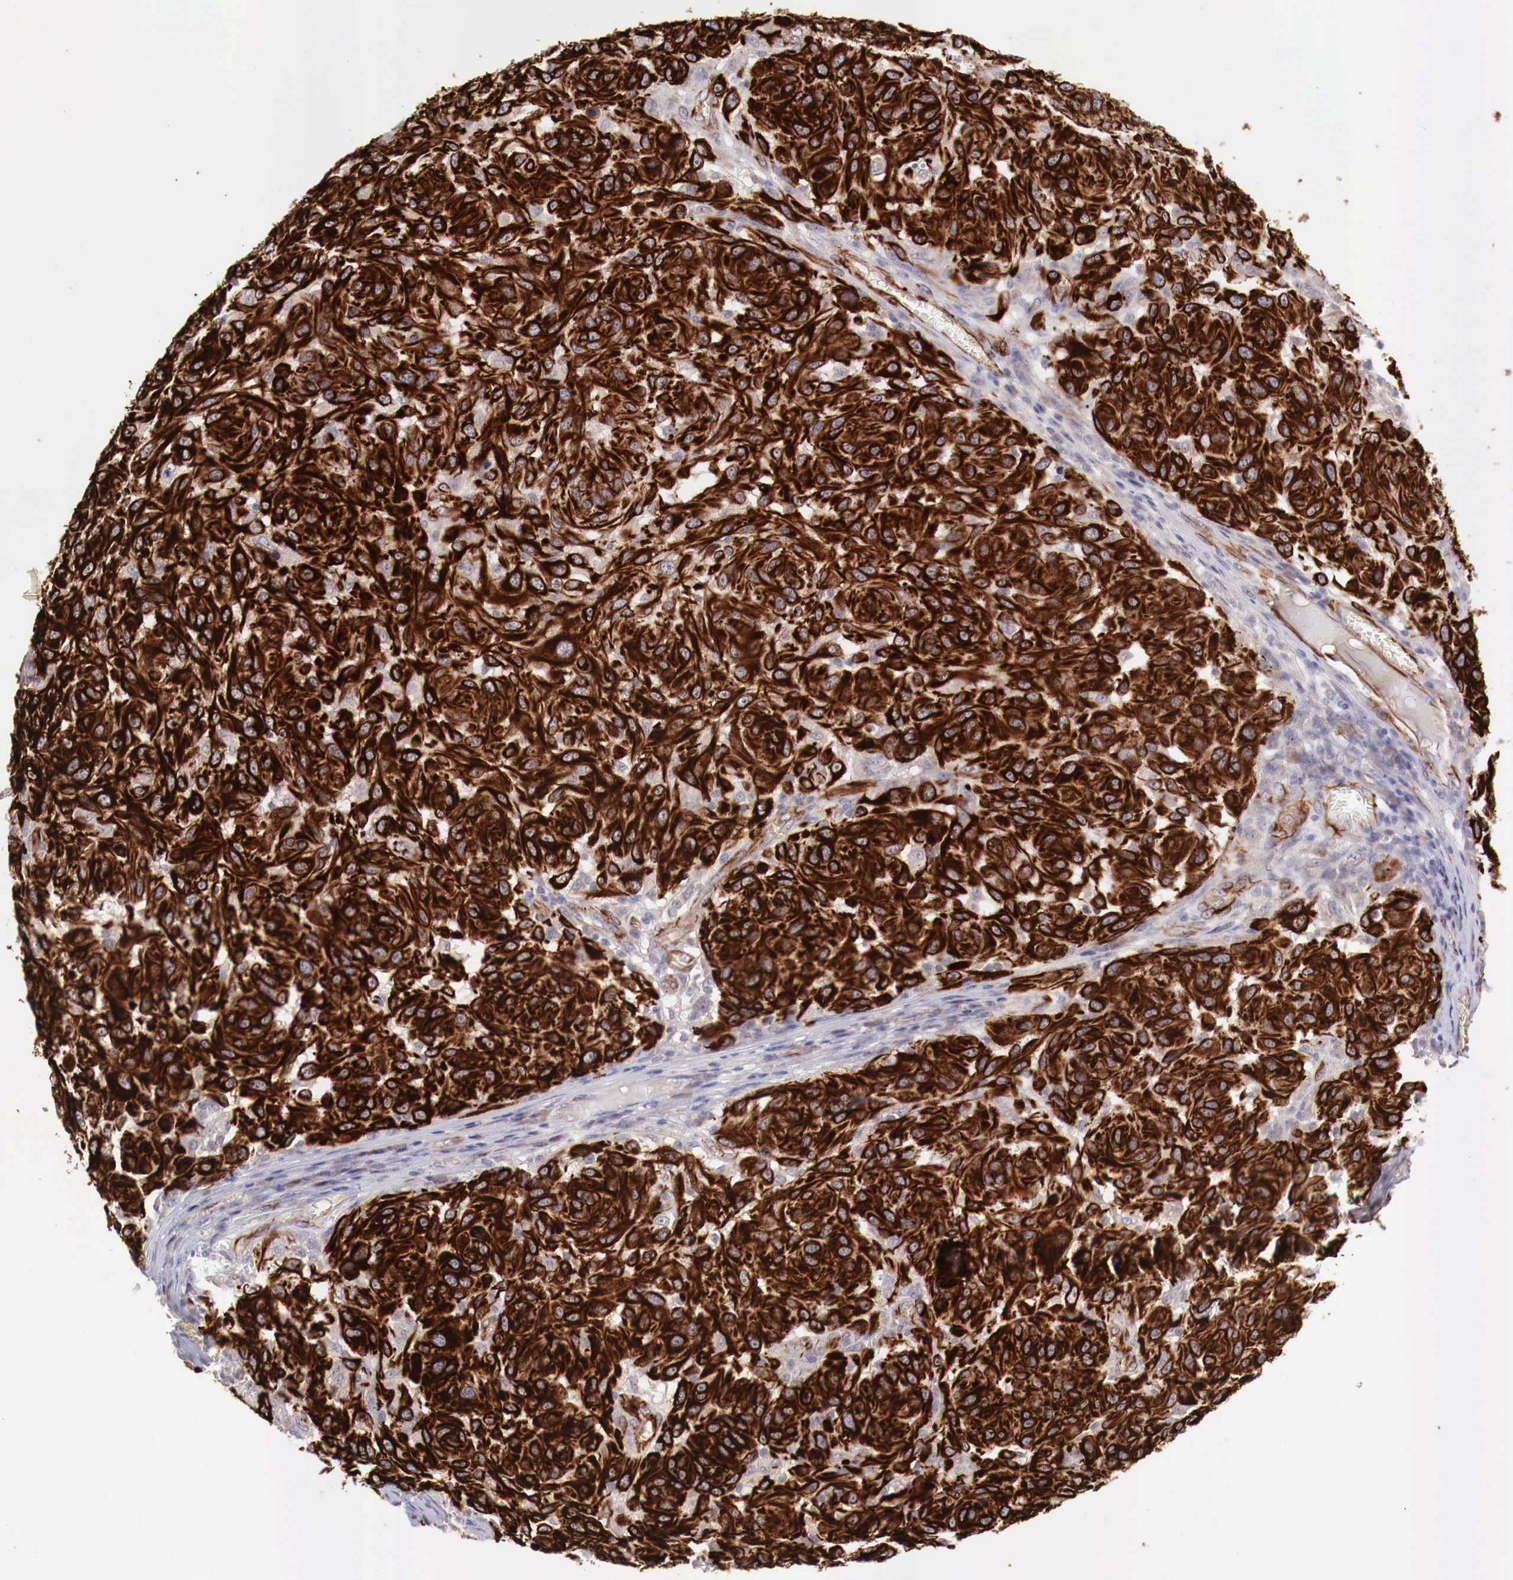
{"staining": {"intensity": "strong", "quantity": ">75%", "location": "cytoplasmic/membranous"}, "tissue": "melanoma", "cell_type": "Tumor cells", "image_type": "cancer", "snomed": [{"axis": "morphology", "description": "Malignant melanoma, NOS"}, {"axis": "topography", "description": "Skin"}], "caption": "This is a photomicrograph of immunohistochemistry (IHC) staining of malignant melanoma, which shows strong expression in the cytoplasmic/membranous of tumor cells.", "gene": "WT1", "patient": {"sex": "female", "age": 77}}